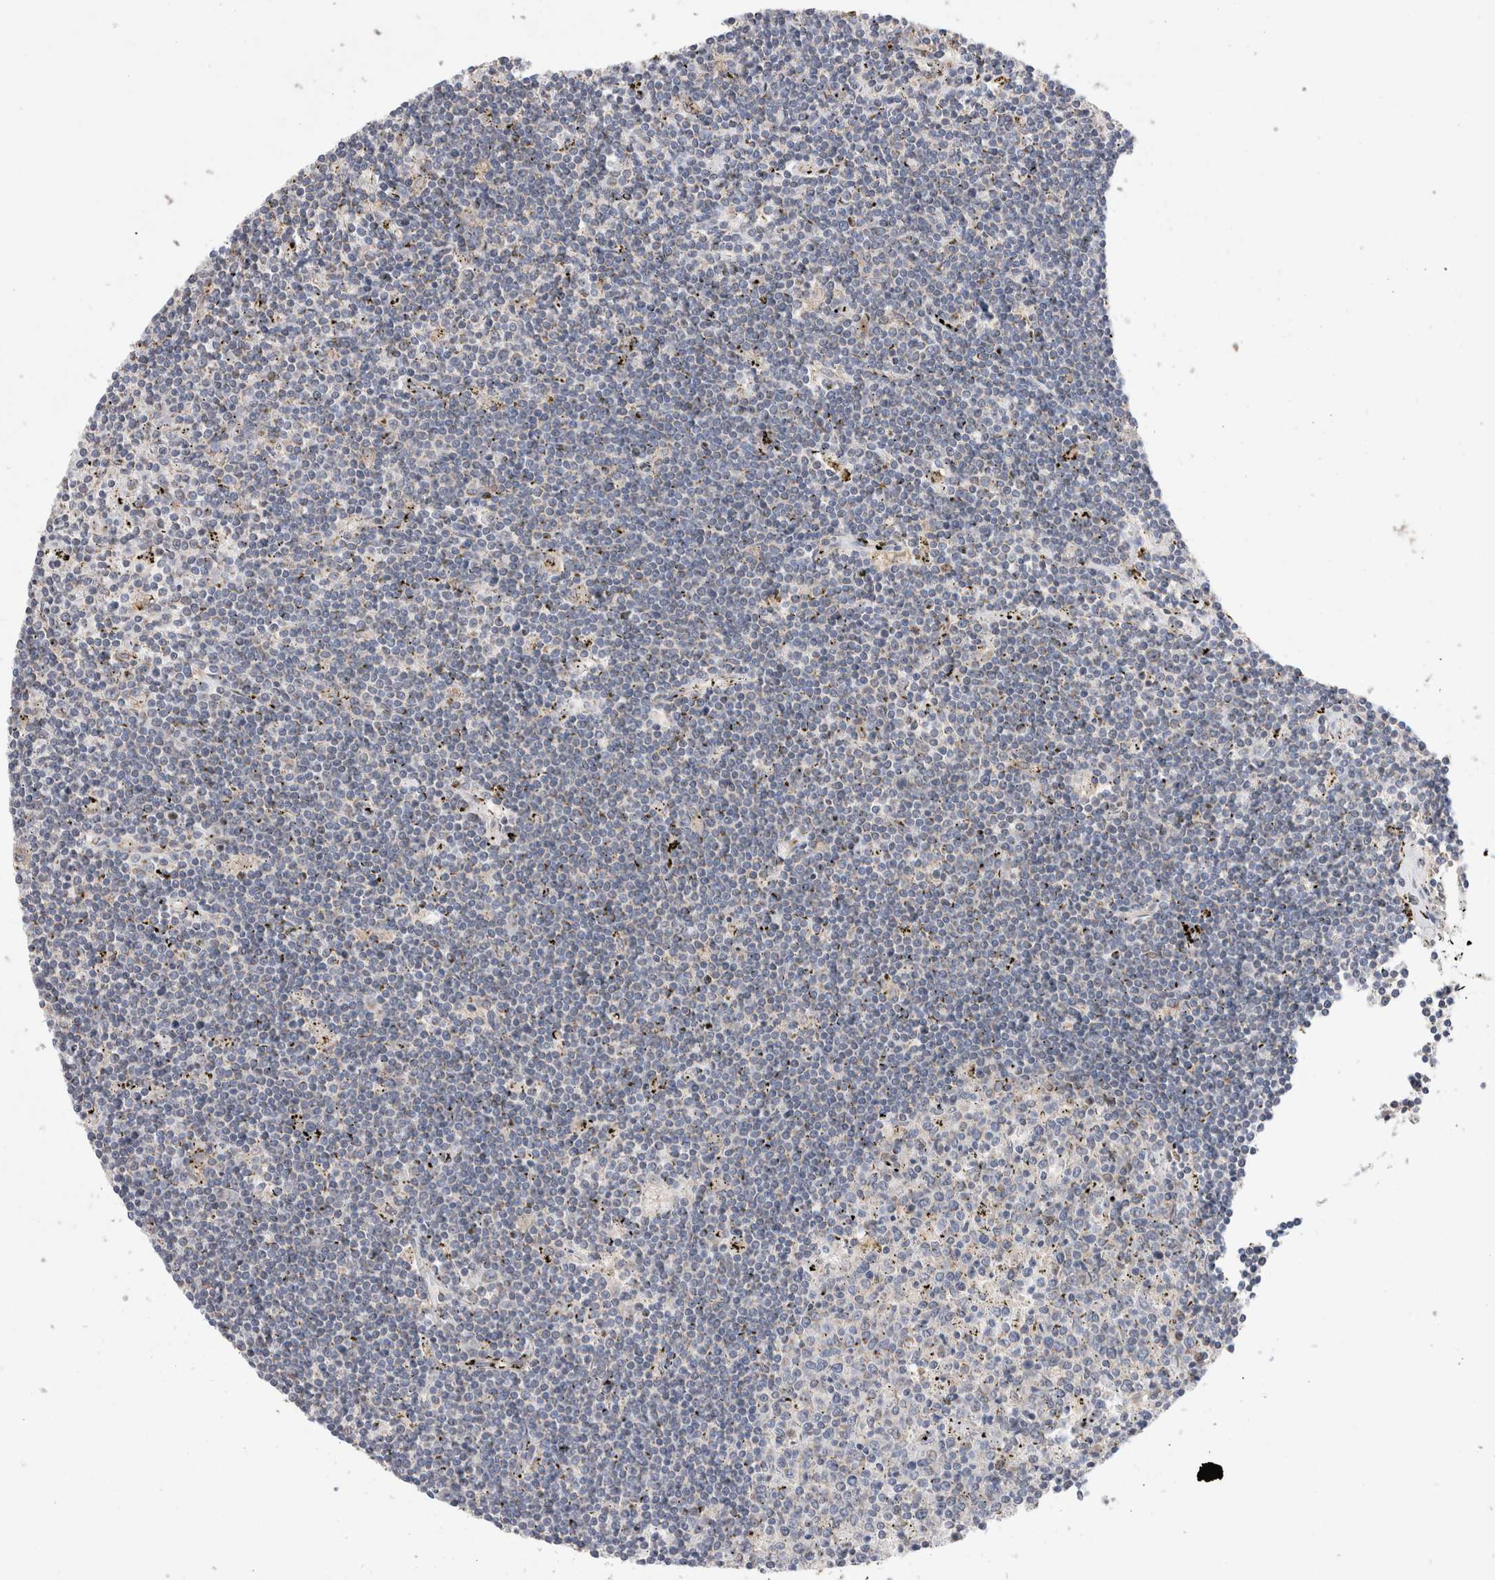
{"staining": {"intensity": "negative", "quantity": "none", "location": "none"}, "tissue": "lymphoma", "cell_type": "Tumor cells", "image_type": "cancer", "snomed": [{"axis": "morphology", "description": "Malignant lymphoma, non-Hodgkin's type, Low grade"}, {"axis": "topography", "description": "Spleen"}], "caption": "Lymphoma stained for a protein using immunohistochemistry (IHC) displays no positivity tumor cells.", "gene": "IARS2", "patient": {"sex": "male", "age": 76}}